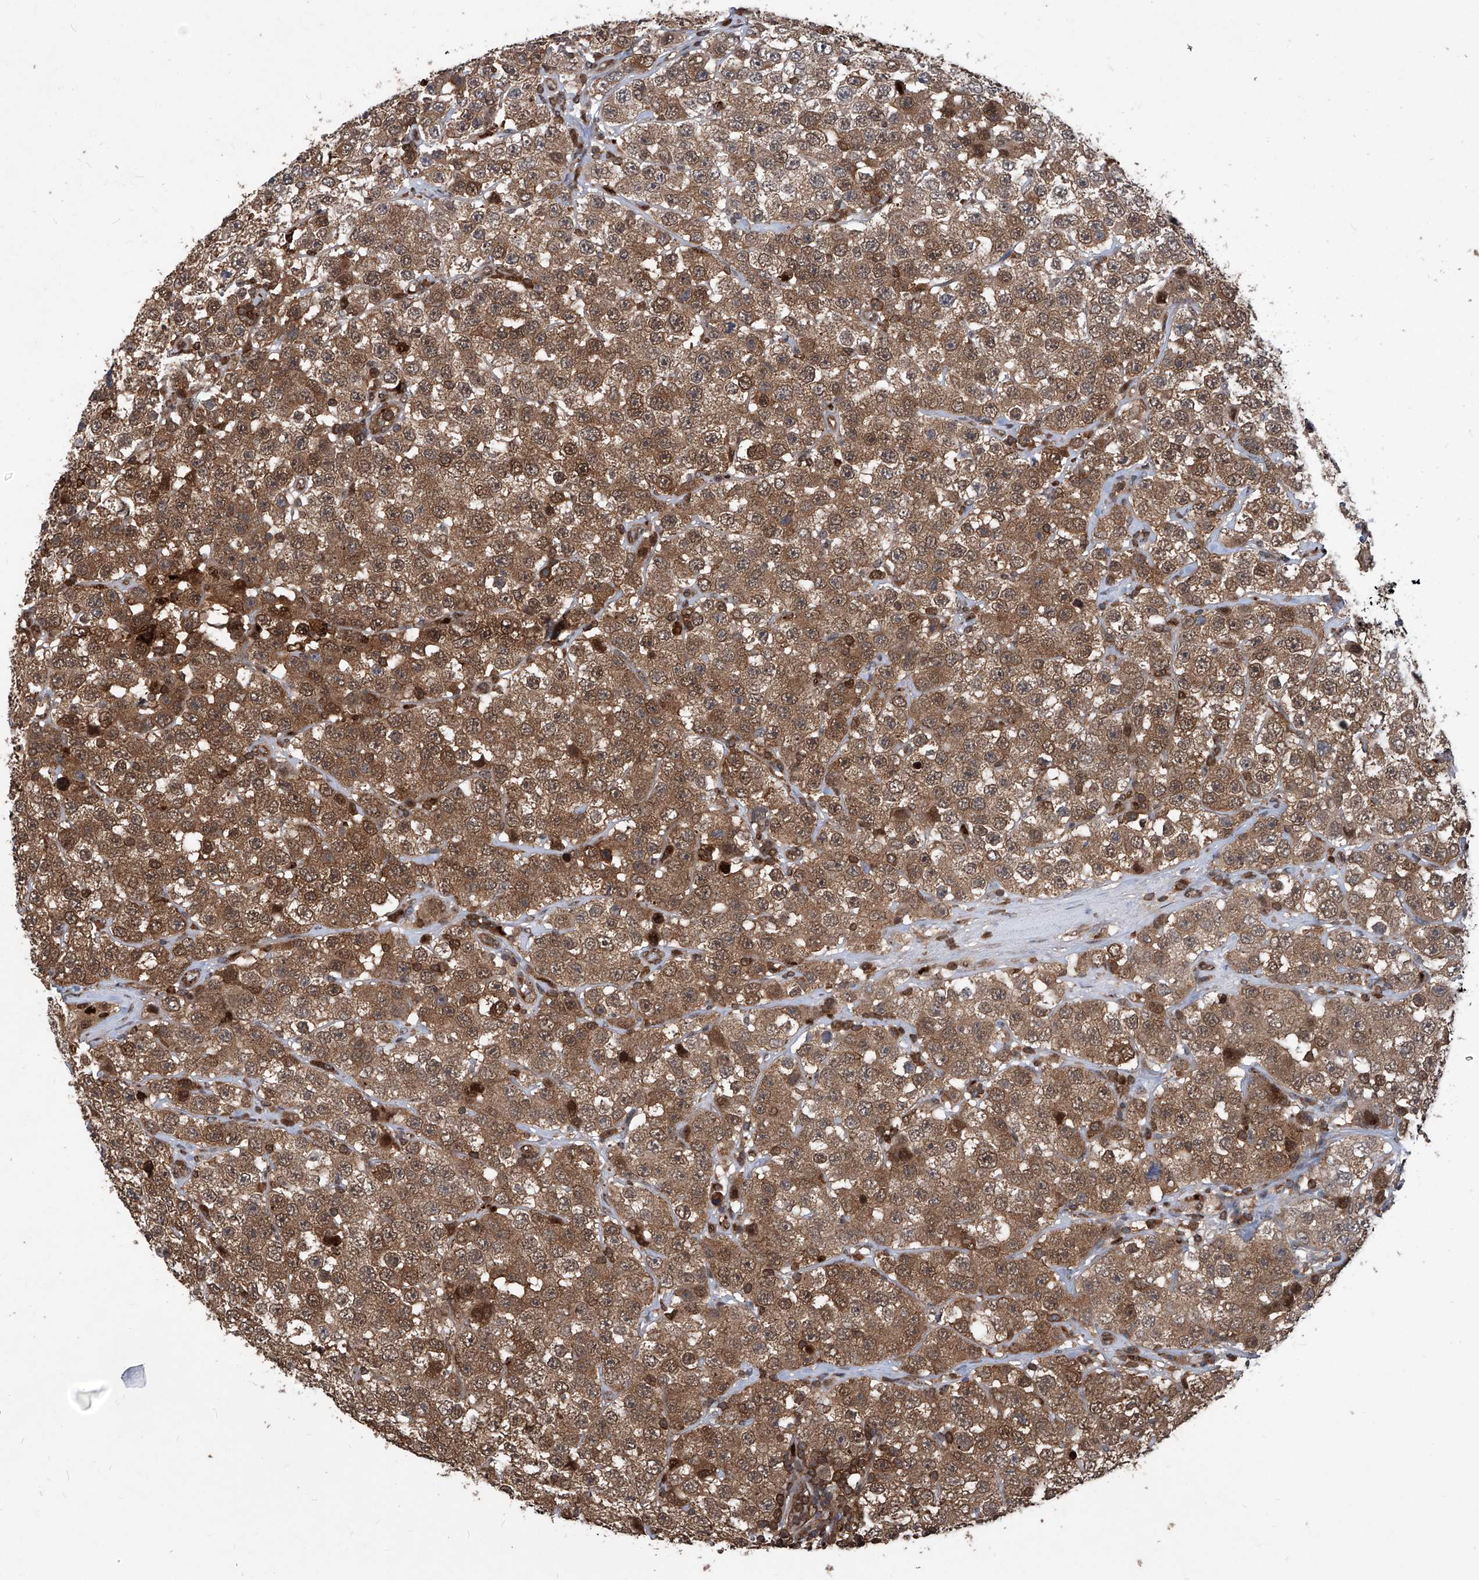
{"staining": {"intensity": "moderate", "quantity": ">75%", "location": "cytoplasmic/membranous"}, "tissue": "testis cancer", "cell_type": "Tumor cells", "image_type": "cancer", "snomed": [{"axis": "morphology", "description": "Seminoma, NOS"}, {"axis": "topography", "description": "Testis"}], "caption": "Testis seminoma tissue exhibits moderate cytoplasmic/membranous staining in approximately >75% of tumor cells (IHC, brightfield microscopy, high magnification).", "gene": "PSMB1", "patient": {"sex": "male", "age": 28}}